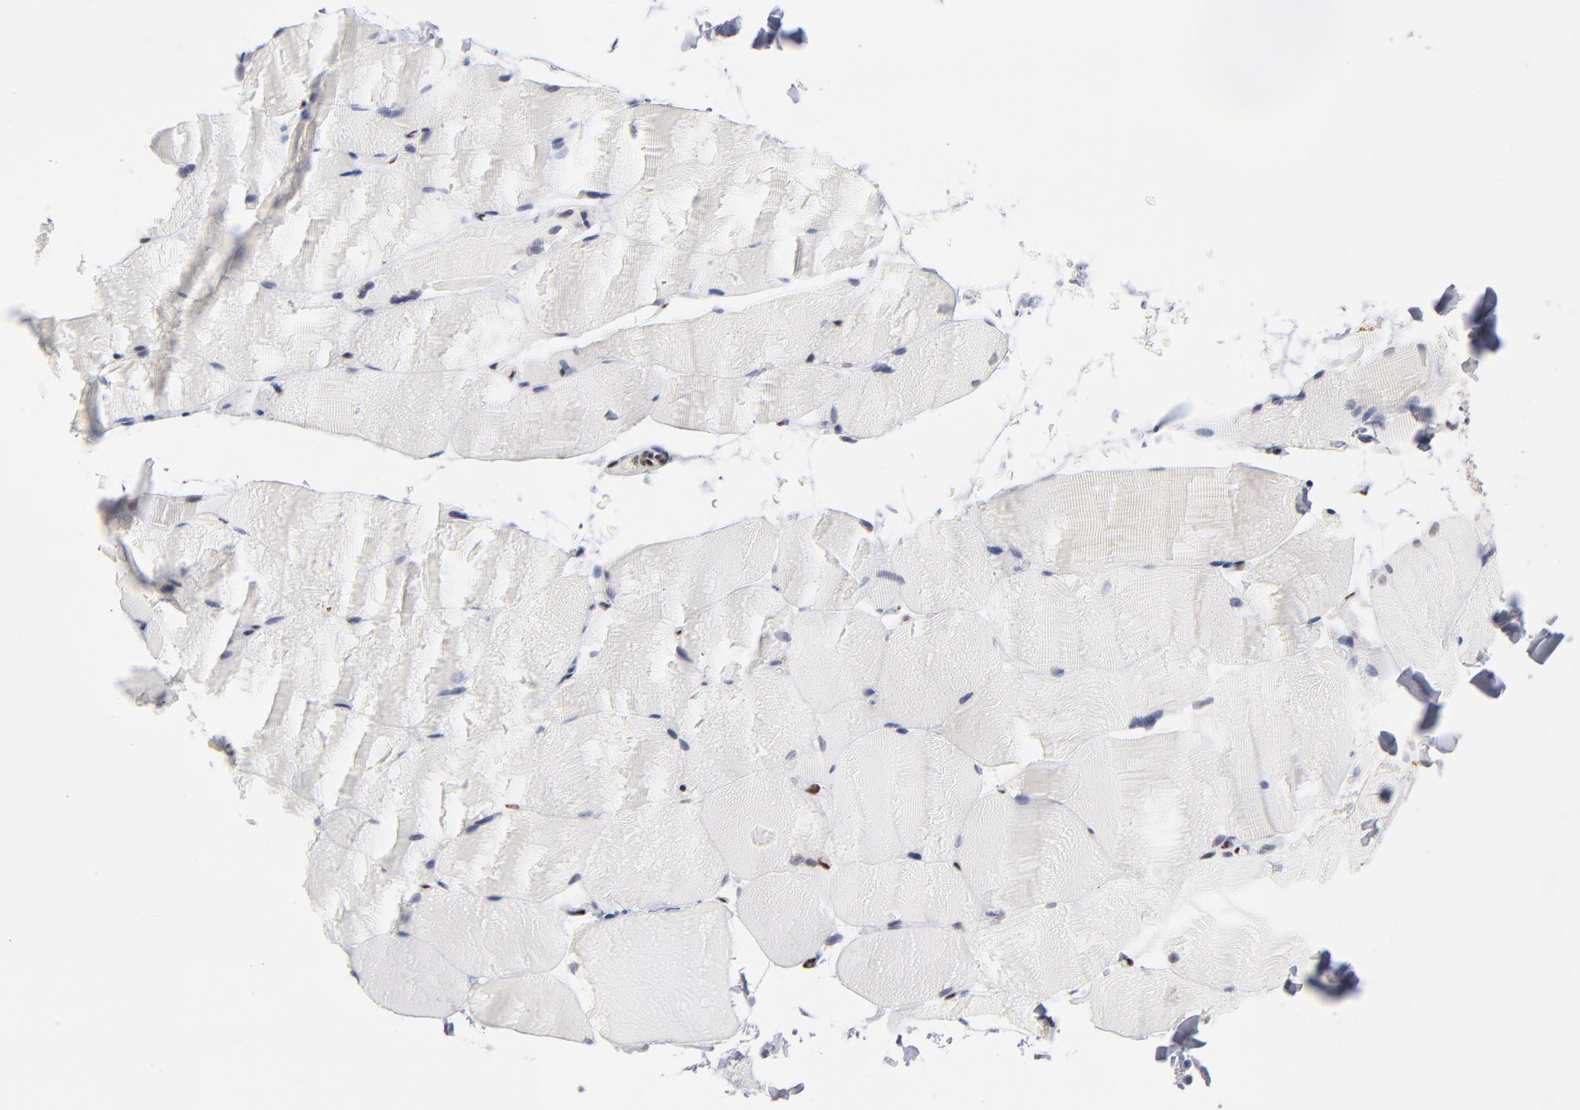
{"staining": {"intensity": "moderate", "quantity": "<25%", "location": "nuclear"}, "tissue": "skeletal muscle", "cell_type": "Myocytes", "image_type": "normal", "snomed": [{"axis": "morphology", "description": "Normal tissue, NOS"}, {"axis": "topography", "description": "Skeletal muscle"}, {"axis": "topography", "description": "Parathyroid gland"}], "caption": "Benign skeletal muscle exhibits moderate nuclear expression in about <25% of myocytes.", "gene": "STAT3", "patient": {"sex": "female", "age": 37}}